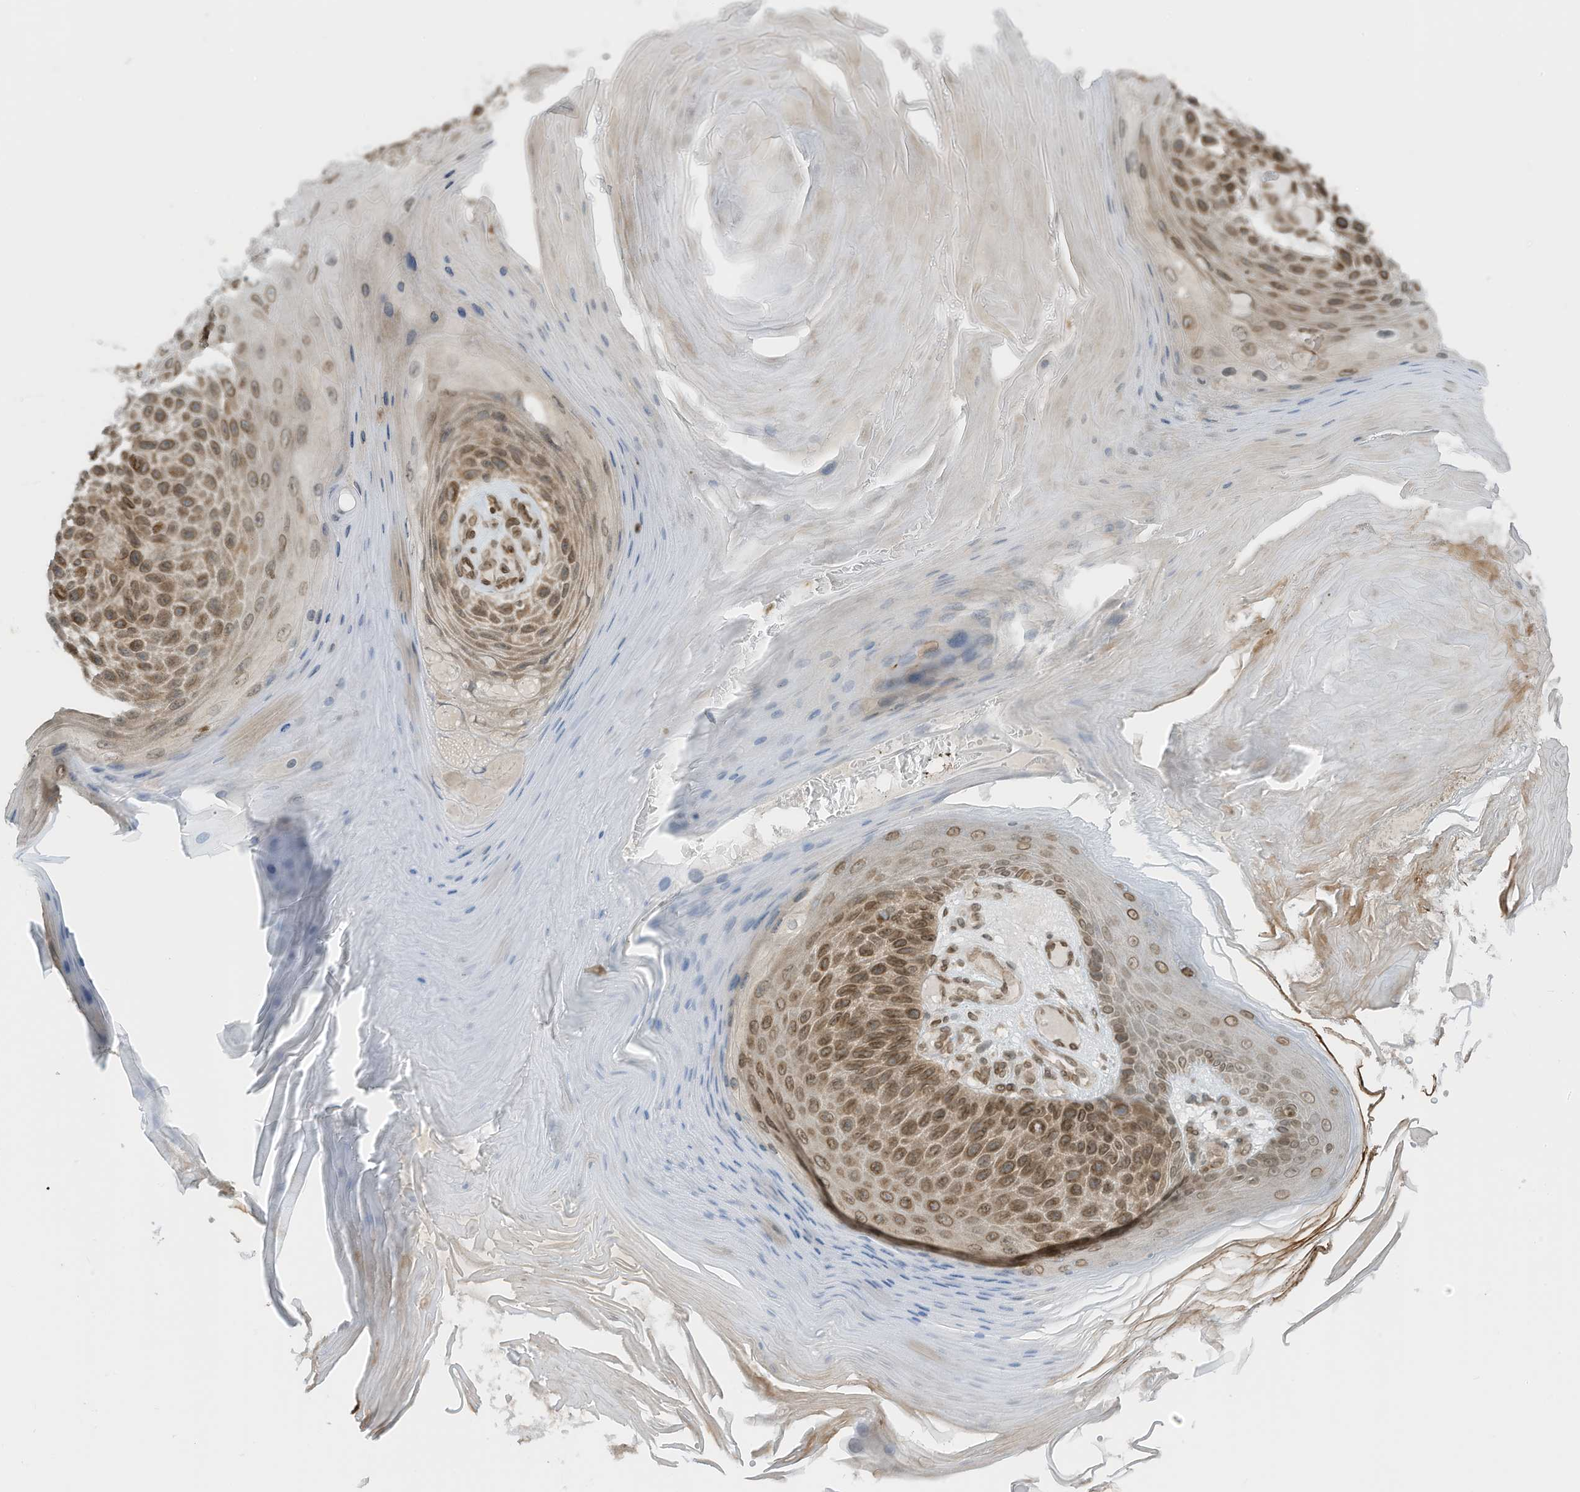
{"staining": {"intensity": "moderate", "quantity": ">75%", "location": "cytoplasmic/membranous,nuclear"}, "tissue": "skin cancer", "cell_type": "Tumor cells", "image_type": "cancer", "snomed": [{"axis": "morphology", "description": "Squamous cell carcinoma, NOS"}, {"axis": "topography", "description": "Skin"}], "caption": "A micrograph of skin cancer (squamous cell carcinoma) stained for a protein reveals moderate cytoplasmic/membranous and nuclear brown staining in tumor cells. (Stains: DAB (3,3'-diaminobenzidine) in brown, nuclei in blue, Microscopy: brightfield microscopy at high magnification).", "gene": "RABL3", "patient": {"sex": "female", "age": 88}}